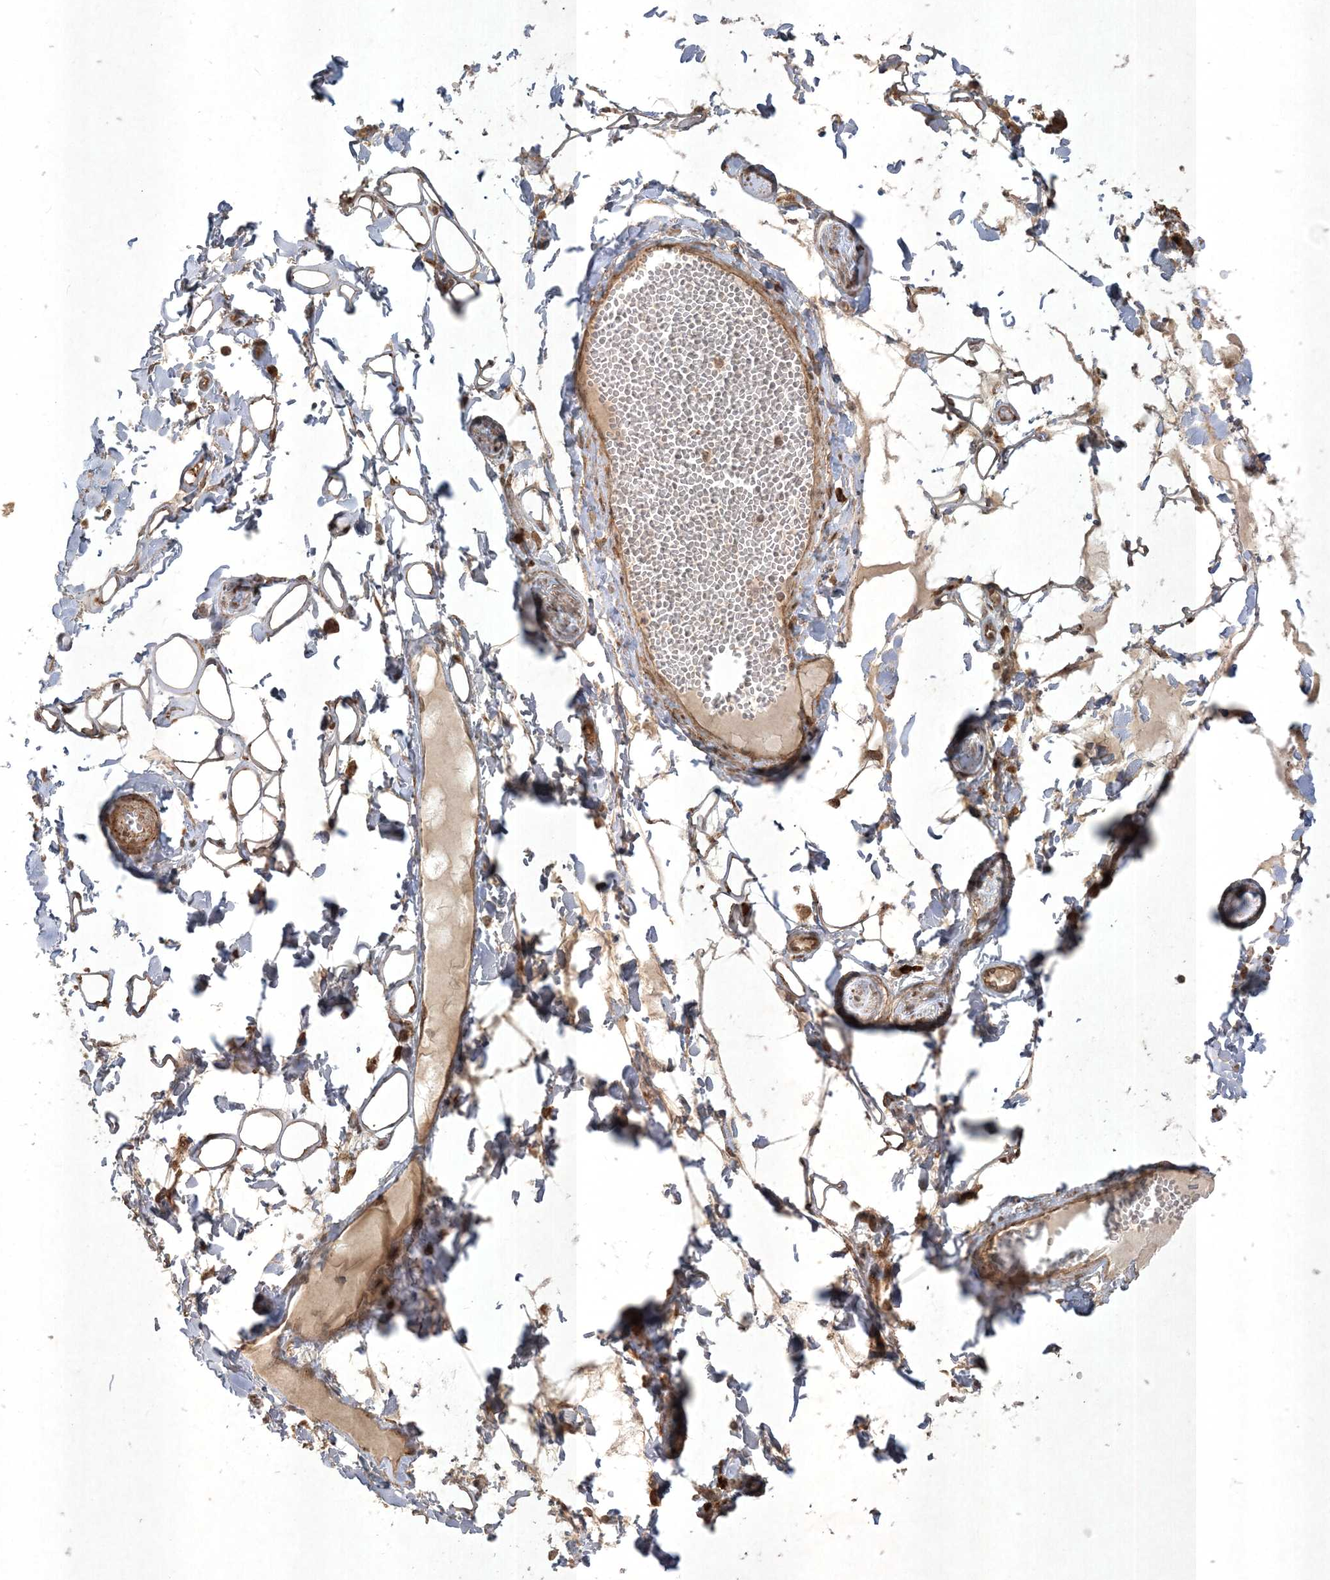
{"staining": {"intensity": "moderate", "quantity": ">75%", "location": "cytoplasmic/membranous"}, "tissue": "adipose tissue", "cell_type": "Adipocytes", "image_type": "normal", "snomed": [{"axis": "morphology", "description": "Normal tissue, NOS"}, {"axis": "morphology", "description": "Inflammation, NOS"}, {"axis": "topography", "description": "Salivary gland"}, {"axis": "topography", "description": "Peripheral nerve tissue"}], "caption": "IHC (DAB) staining of normal adipose tissue demonstrates moderate cytoplasmic/membranous protein positivity in about >75% of adipocytes. The protein is shown in brown color, while the nuclei are stained blue.", "gene": "RRAS", "patient": {"sex": "female", "age": 75}}